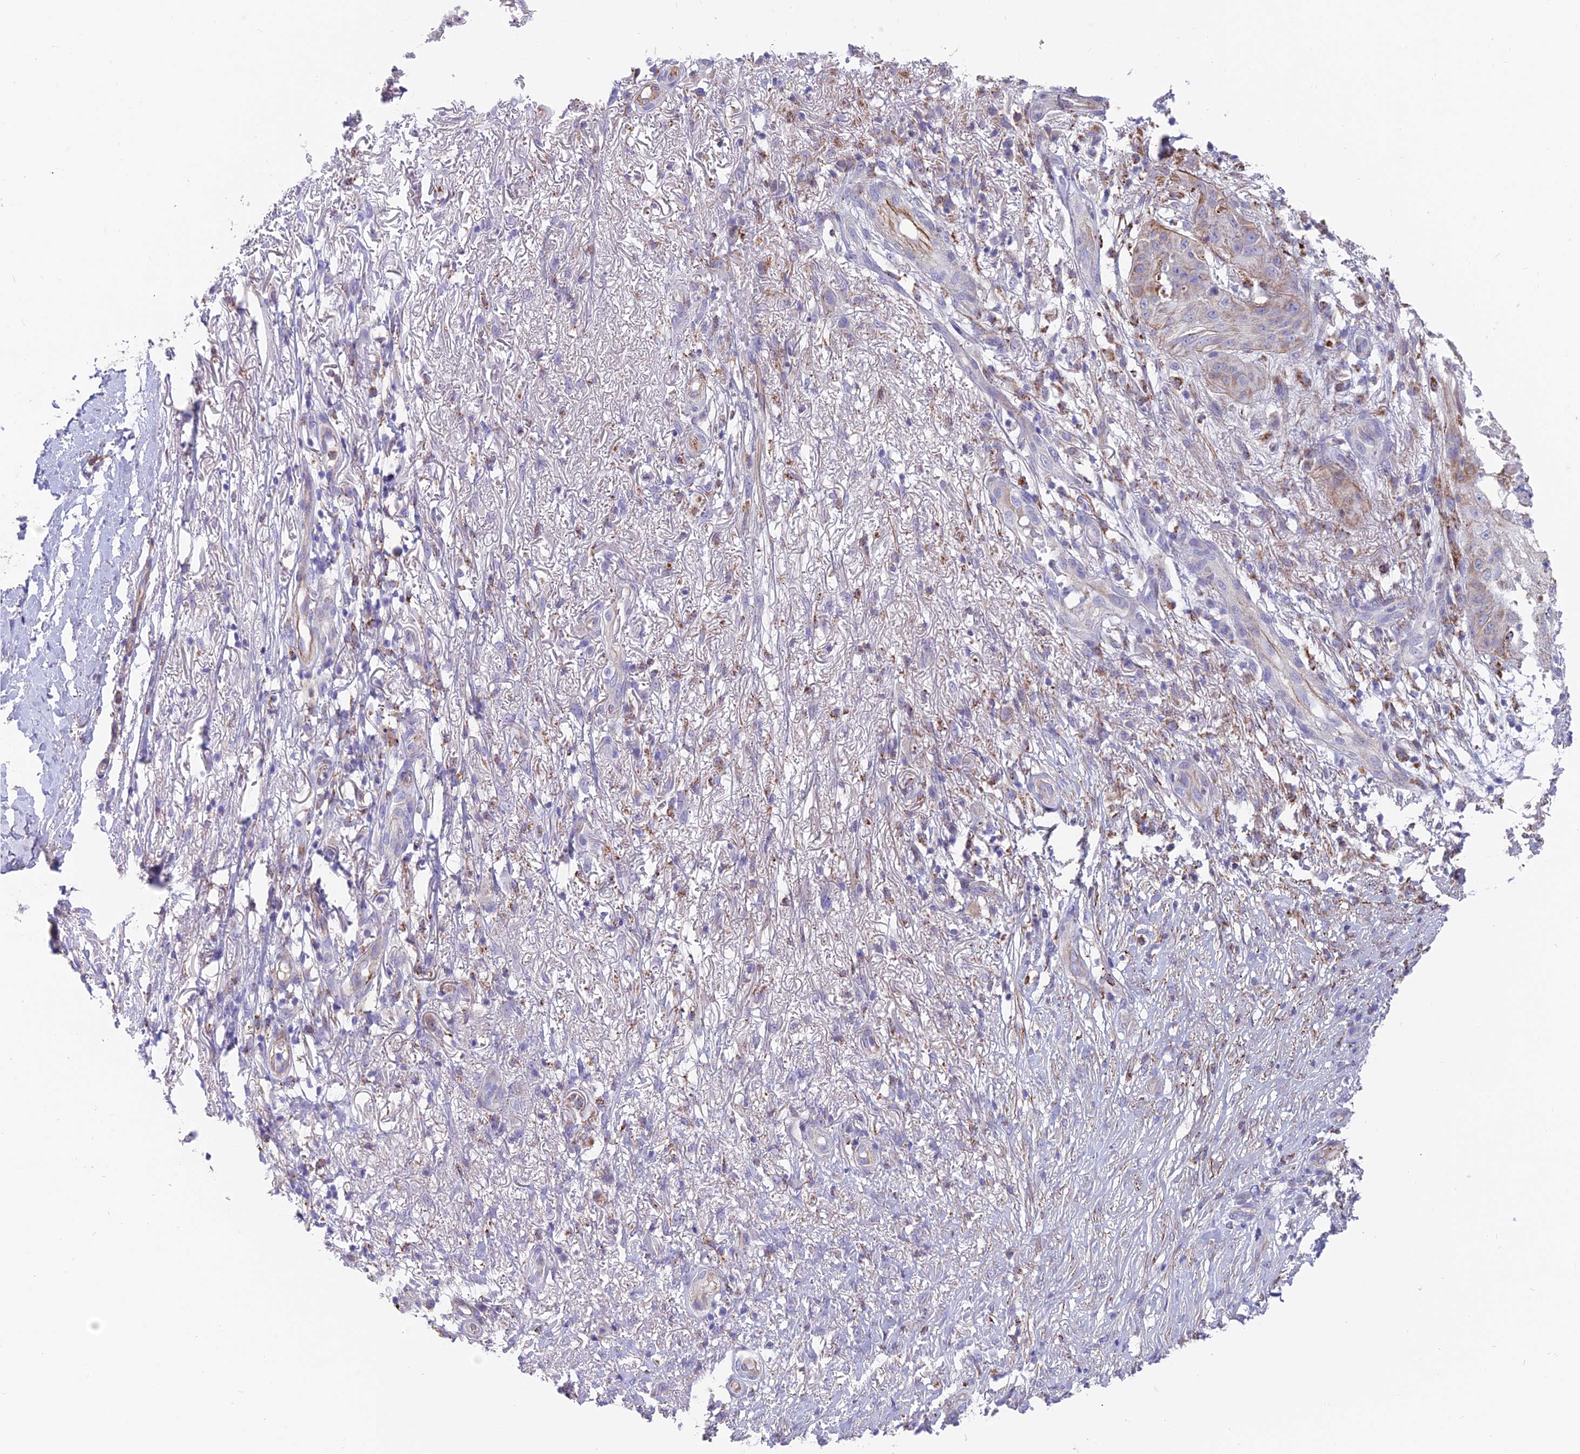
{"staining": {"intensity": "weak", "quantity": "25%-75%", "location": "cytoplasmic/membranous"}, "tissue": "skin cancer", "cell_type": "Tumor cells", "image_type": "cancer", "snomed": [{"axis": "morphology", "description": "Squamous cell carcinoma, NOS"}, {"axis": "topography", "description": "Skin"}], "caption": "Skin cancer stained with DAB IHC shows low levels of weak cytoplasmic/membranous expression in approximately 25%-75% of tumor cells. Using DAB (3,3'-diaminobenzidine) (brown) and hematoxylin (blue) stains, captured at high magnification using brightfield microscopy.", "gene": "TIGD6", "patient": {"sex": "male", "age": 70}}